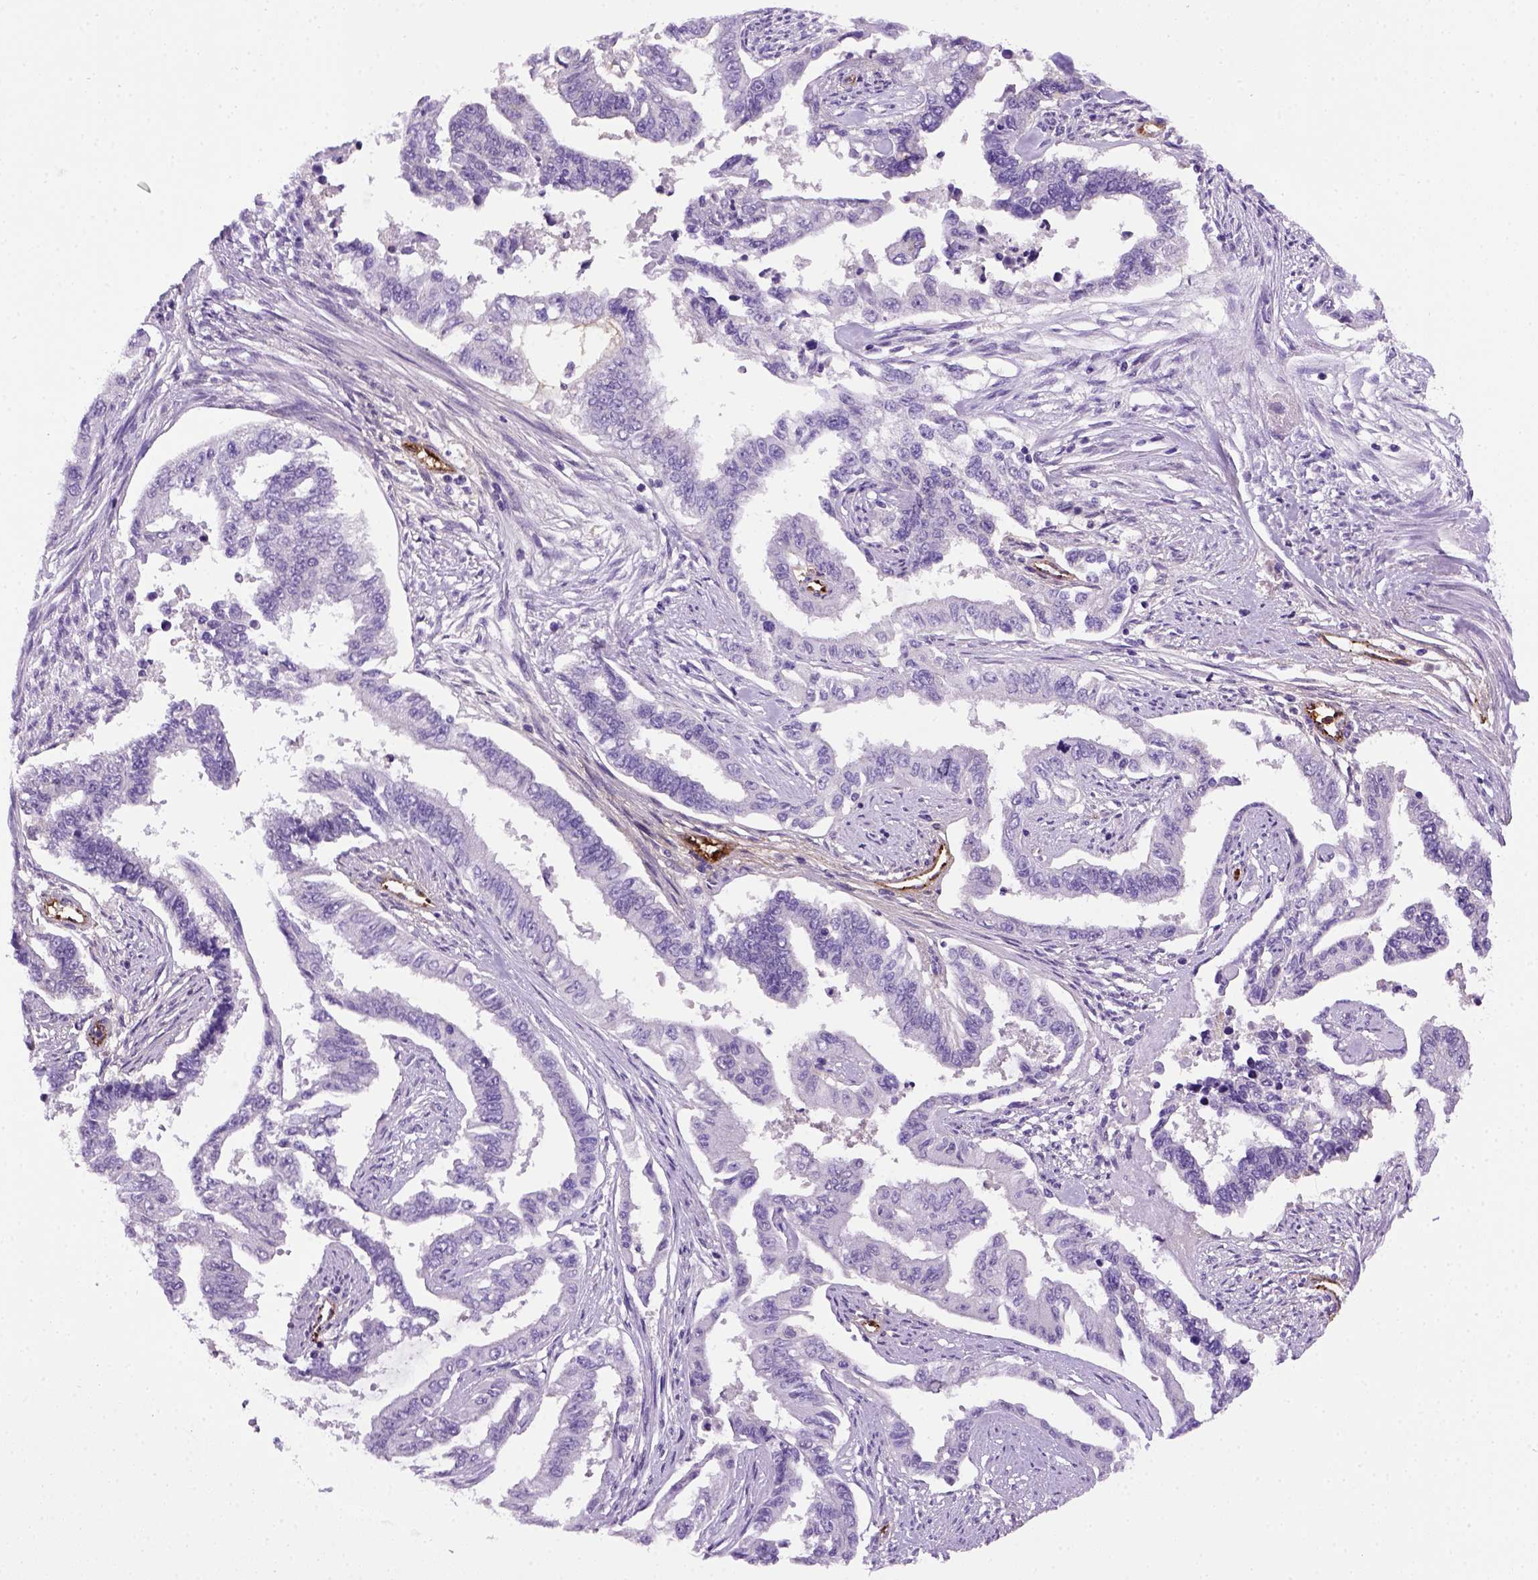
{"staining": {"intensity": "negative", "quantity": "none", "location": "none"}, "tissue": "endometrial cancer", "cell_type": "Tumor cells", "image_type": "cancer", "snomed": [{"axis": "morphology", "description": "Adenocarcinoma, NOS"}, {"axis": "topography", "description": "Uterus"}], "caption": "A high-resolution photomicrograph shows IHC staining of endometrial adenocarcinoma, which exhibits no significant staining in tumor cells.", "gene": "VWF", "patient": {"sex": "female", "age": 59}}